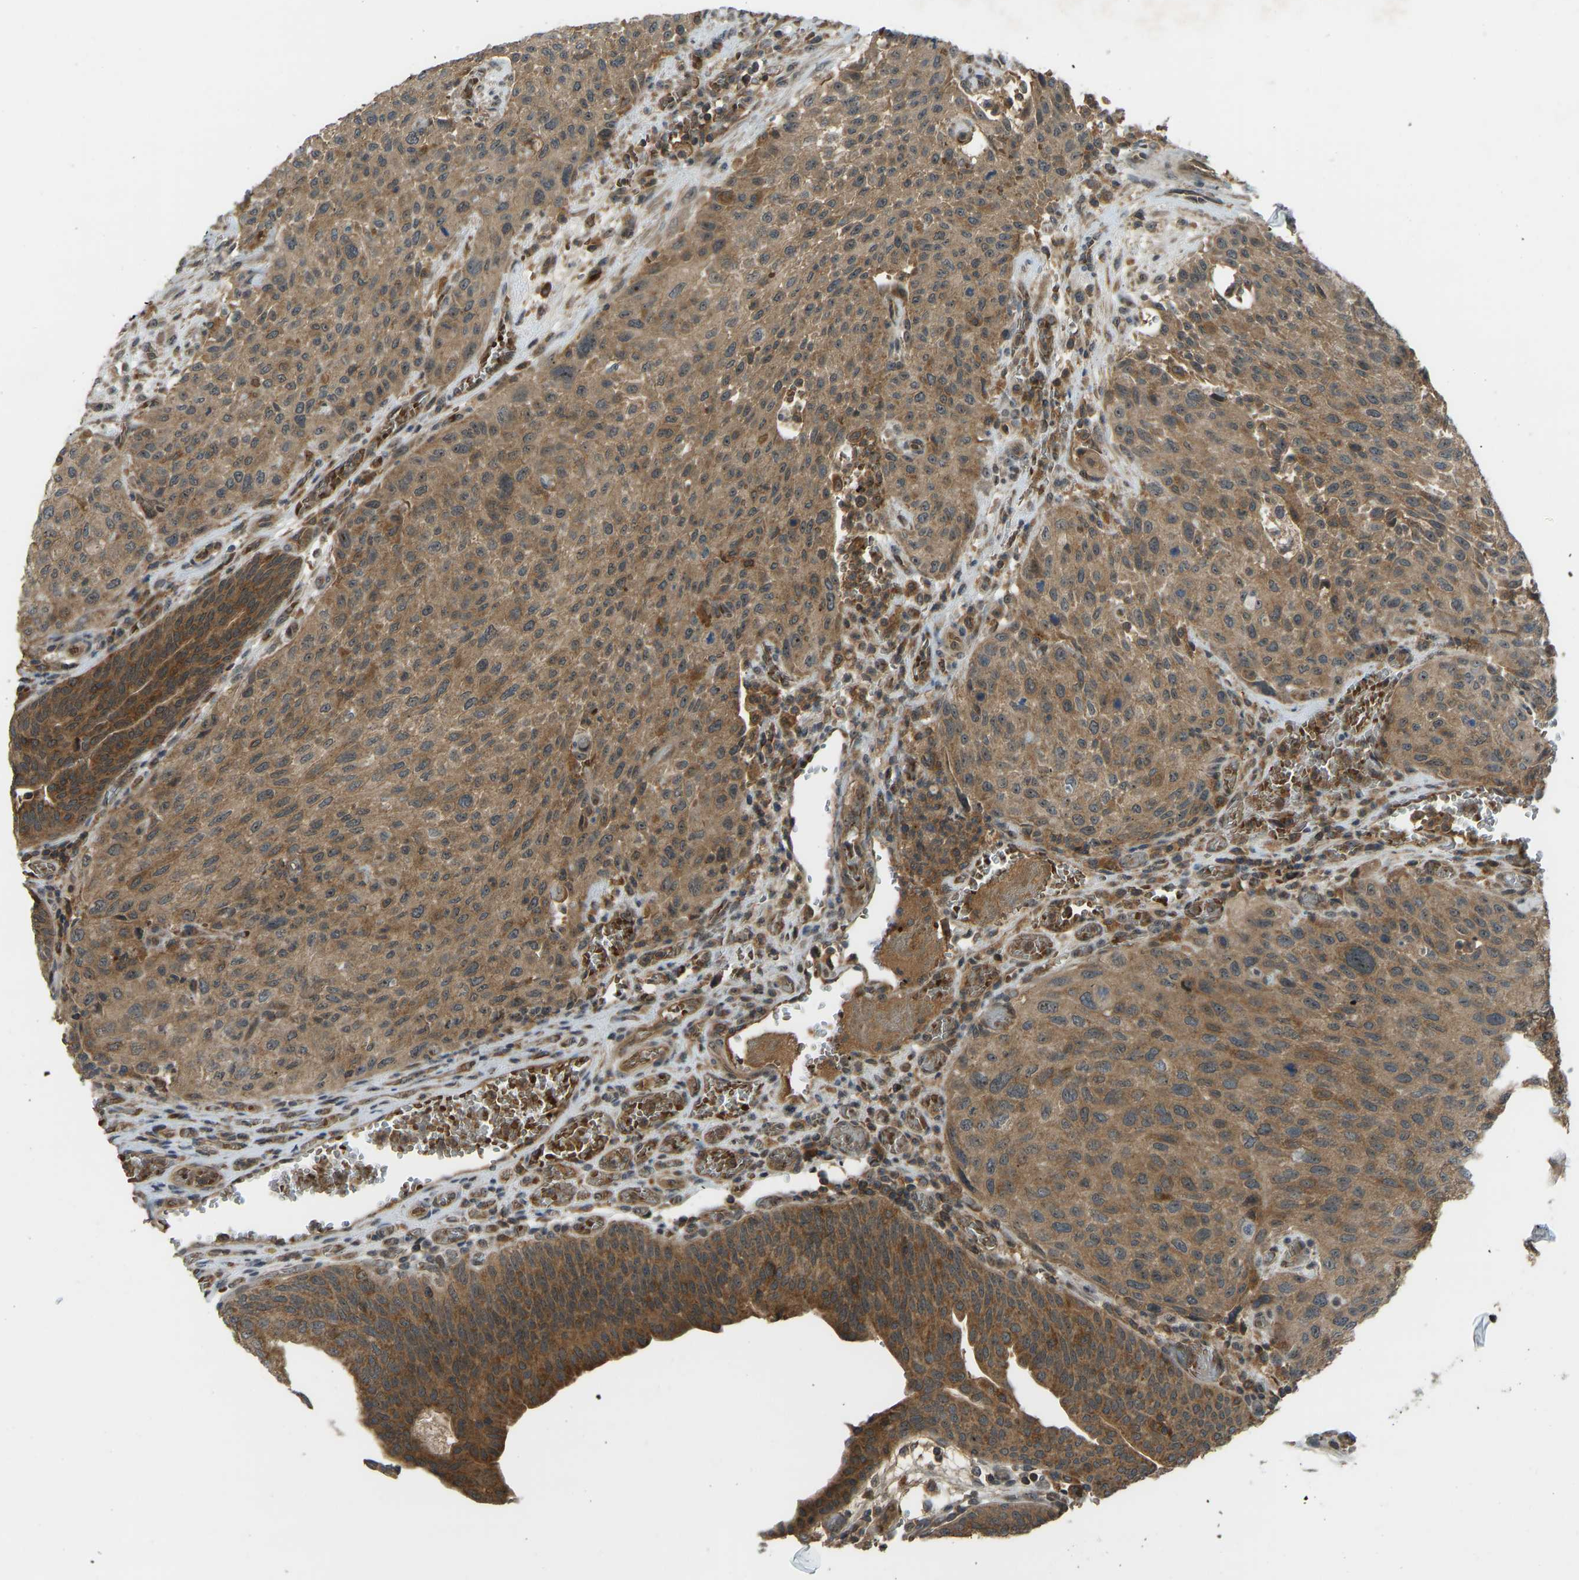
{"staining": {"intensity": "moderate", "quantity": ">75%", "location": "cytoplasmic/membranous"}, "tissue": "urothelial cancer", "cell_type": "Tumor cells", "image_type": "cancer", "snomed": [{"axis": "morphology", "description": "Urothelial carcinoma, Low grade"}, {"axis": "morphology", "description": "Urothelial carcinoma, High grade"}, {"axis": "topography", "description": "Urinary bladder"}], "caption": "Brown immunohistochemical staining in urothelial cancer demonstrates moderate cytoplasmic/membranous staining in approximately >75% of tumor cells. (Stains: DAB in brown, nuclei in blue, Microscopy: brightfield microscopy at high magnification).", "gene": "ZNF71", "patient": {"sex": "male", "age": 35}}